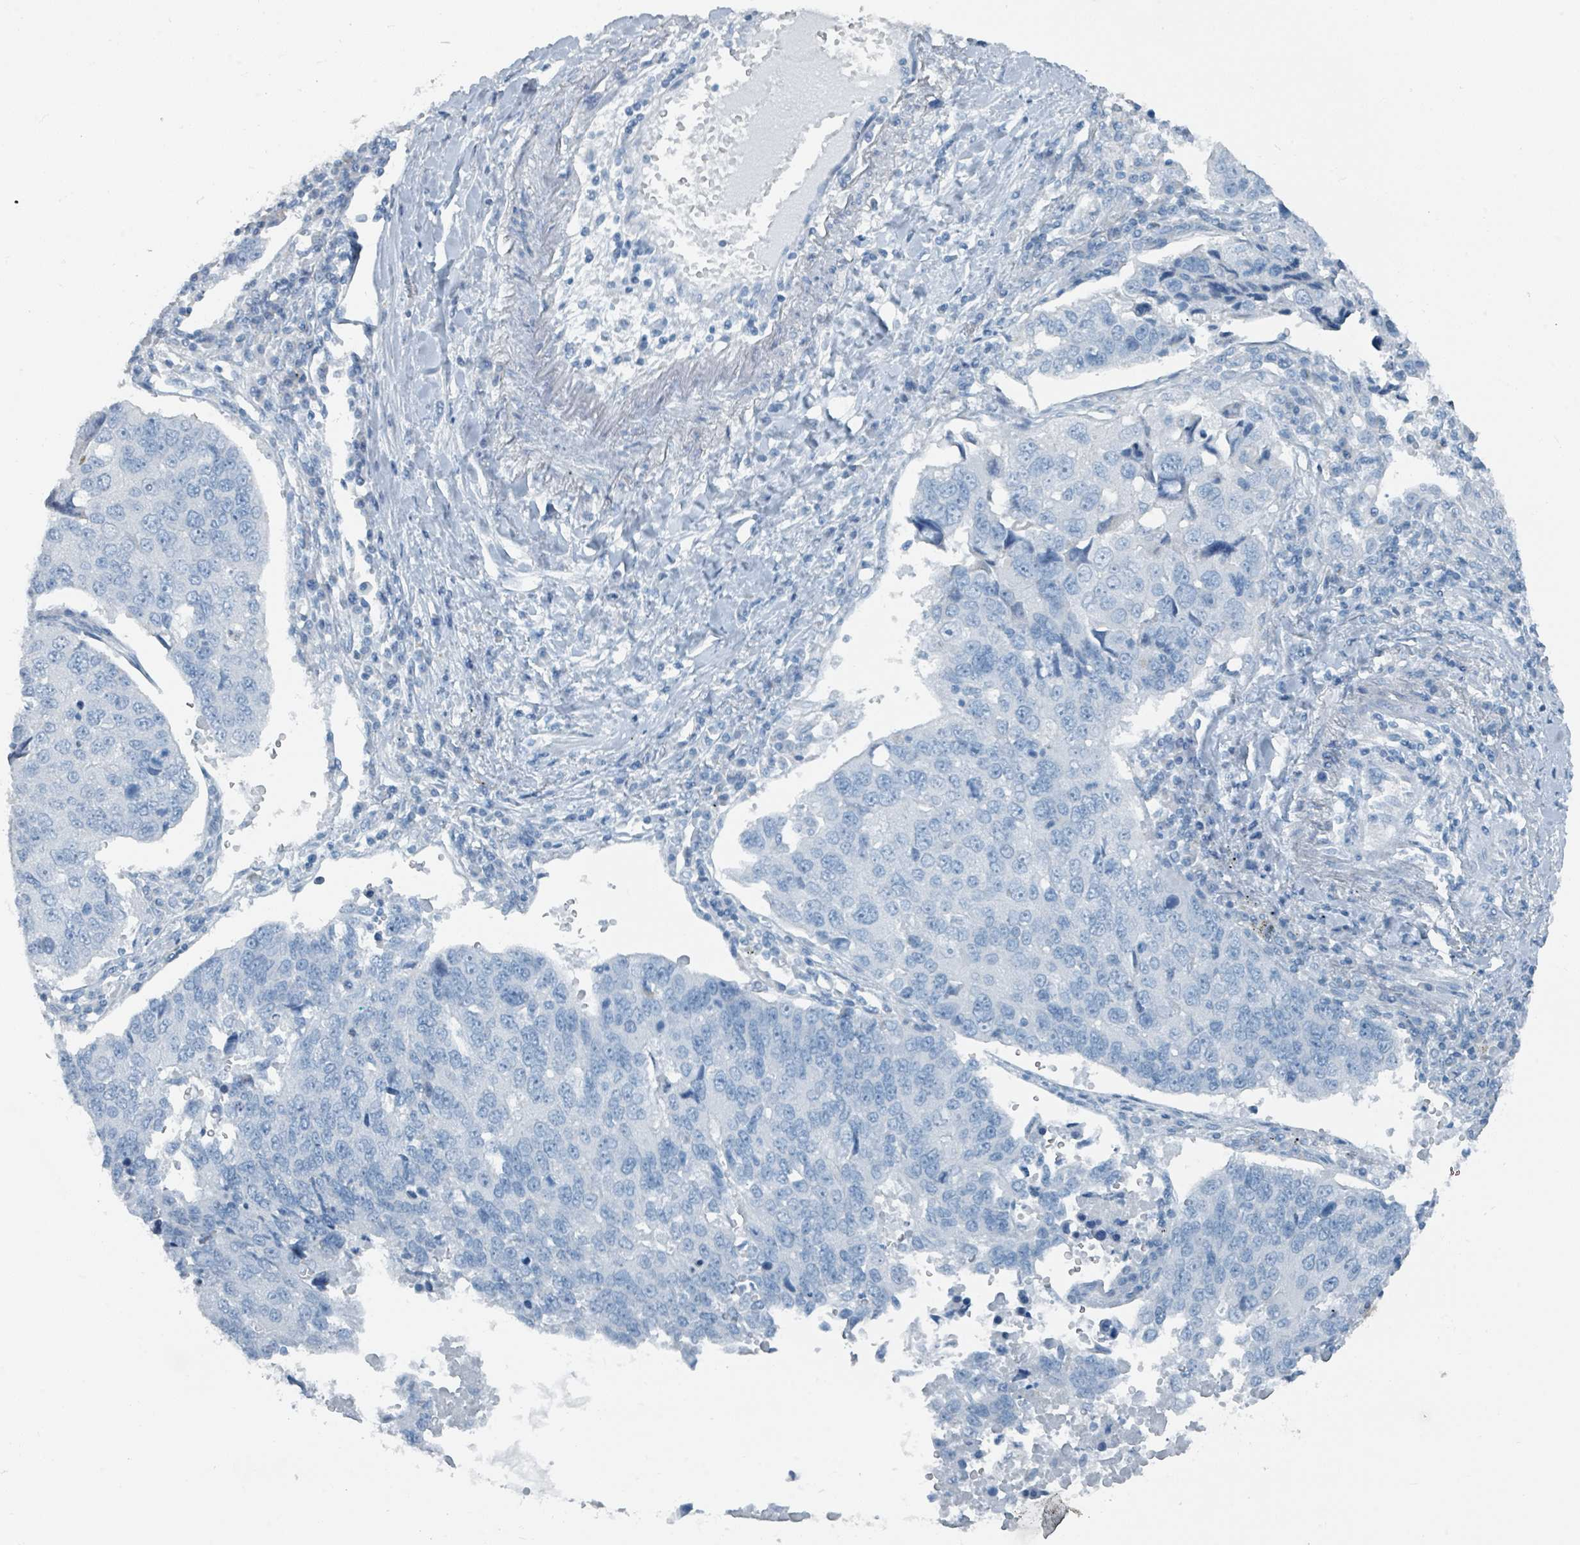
{"staining": {"intensity": "negative", "quantity": "none", "location": "none"}, "tissue": "lung cancer", "cell_type": "Tumor cells", "image_type": "cancer", "snomed": [{"axis": "morphology", "description": "Squamous cell carcinoma, NOS"}, {"axis": "topography", "description": "Lung"}], "caption": "Immunohistochemistry micrograph of human lung cancer (squamous cell carcinoma) stained for a protein (brown), which demonstrates no staining in tumor cells.", "gene": "GAMT", "patient": {"sex": "female", "age": 66}}